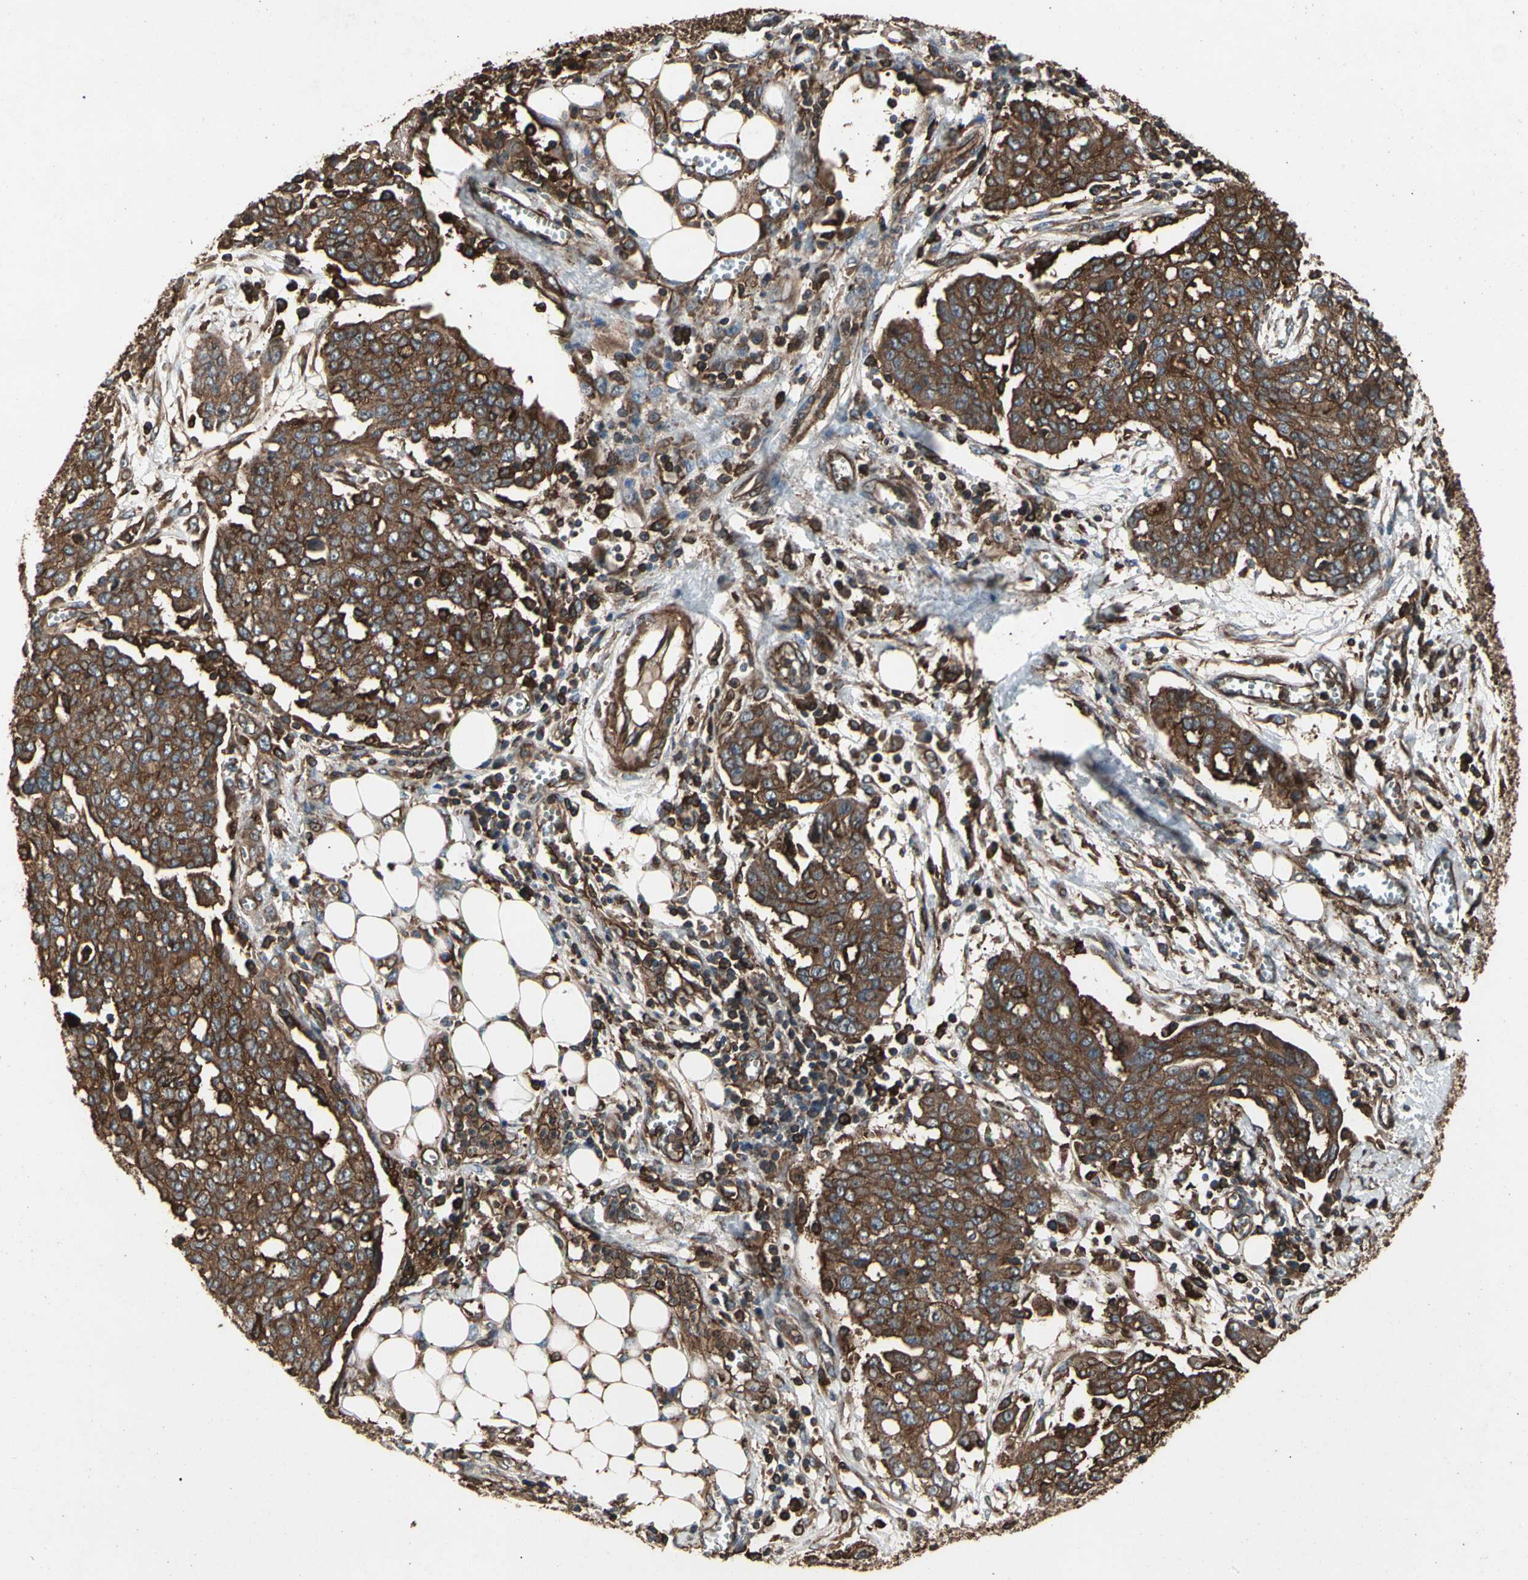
{"staining": {"intensity": "strong", "quantity": ">75%", "location": "cytoplasmic/membranous"}, "tissue": "ovarian cancer", "cell_type": "Tumor cells", "image_type": "cancer", "snomed": [{"axis": "morphology", "description": "Cystadenocarcinoma, serous, NOS"}, {"axis": "topography", "description": "Soft tissue"}, {"axis": "topography", "description": "Ovary"}], "caption": "Immunohistochemistry of human serous cystadenocarcinoma (ovarian) shows high levels of strong cytoplasmic/membranous staining in about >75% of tumor cells.", "gene": "AGBL2", "patient": {"sex": "female", "age": 57}}